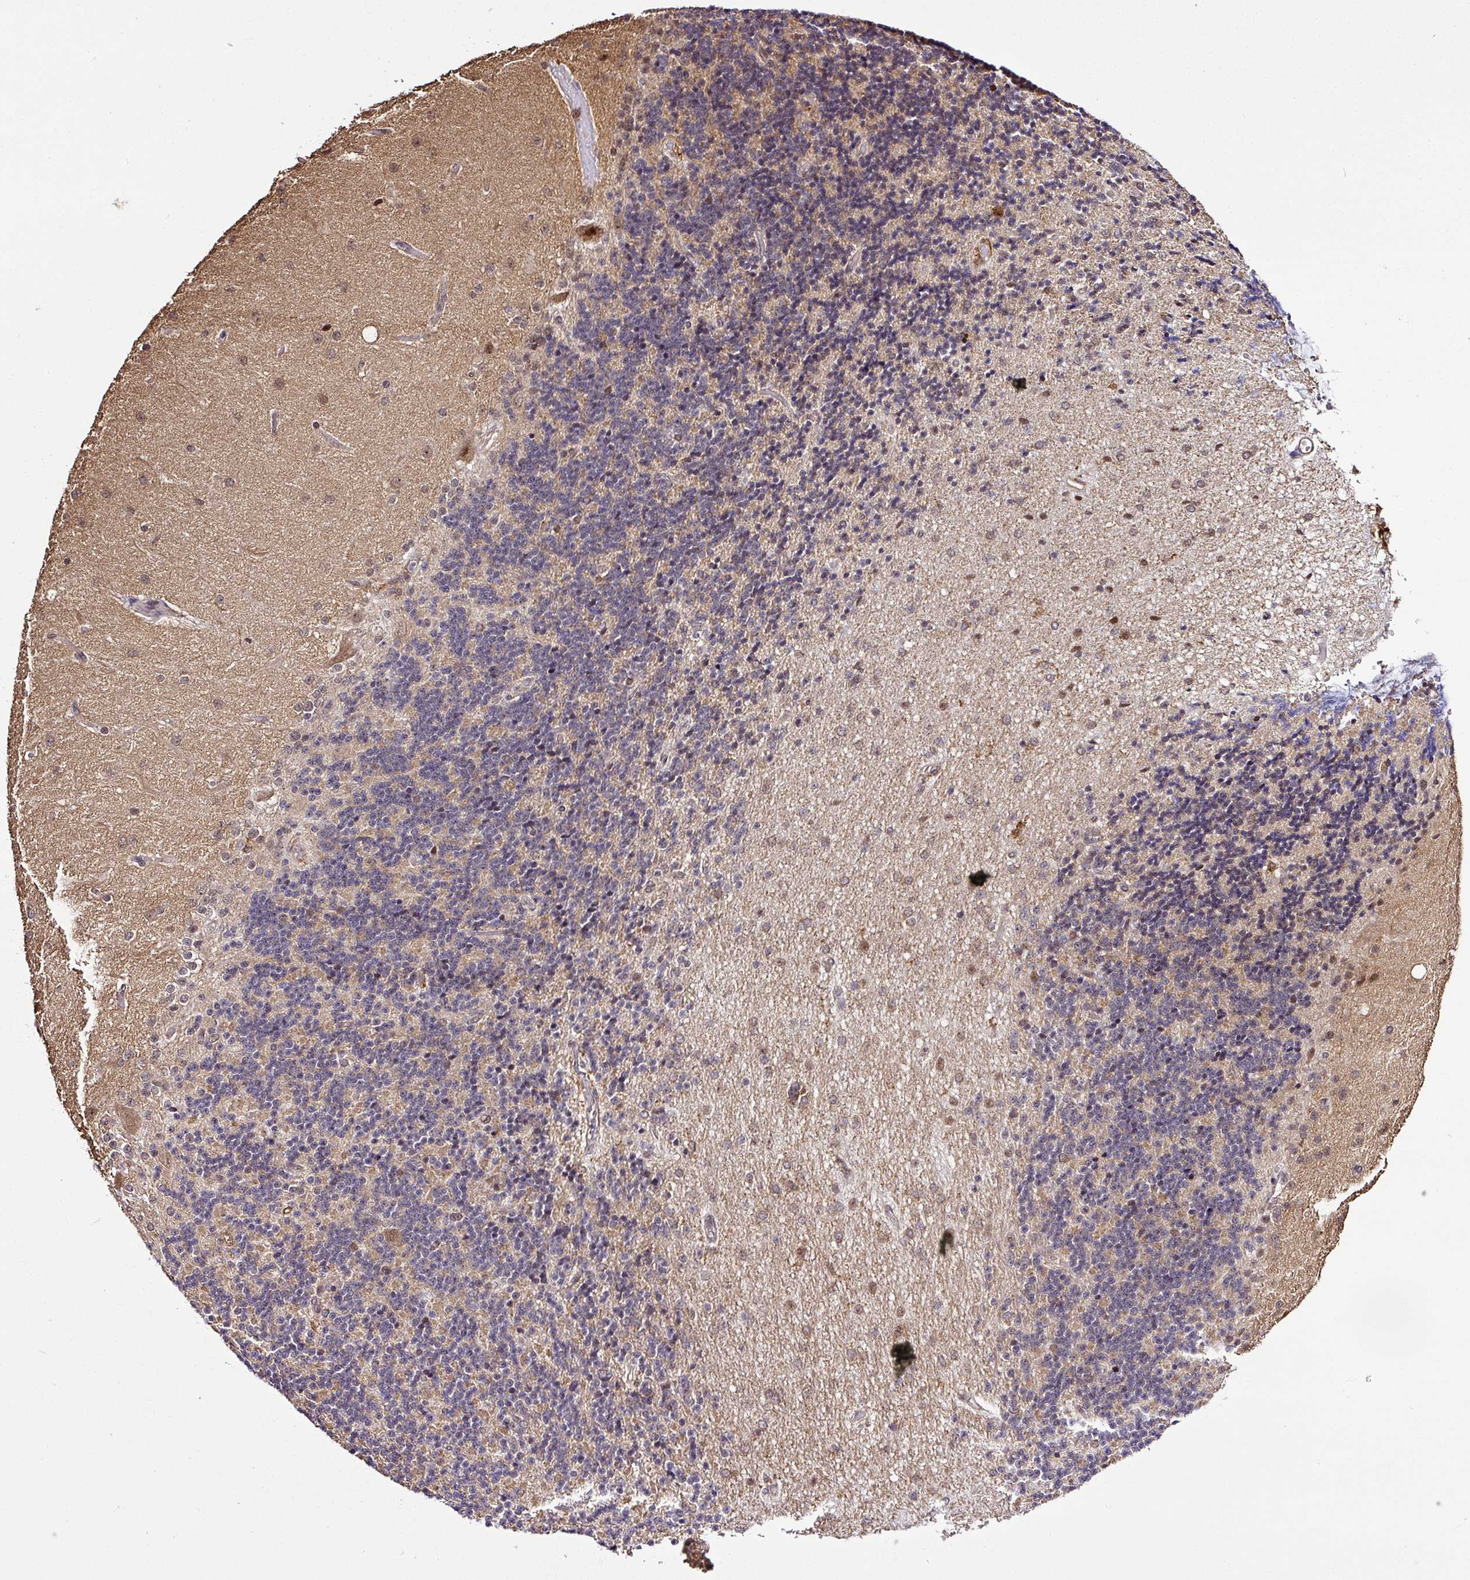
{"staining": {"intensity": "weak", "quantity": "<25%", "location": "cytoplasmic/membranous"}, "tissue": "cerebellum", "cell_type": "Cells in granular layer", "image_type": "normal", "snomed": [{"axis": "morphology", "description": "Normal tissue, NOS"}, {"axis": "topography", "description": "Cerebellum"}], "caption": "Immunohistochemistry (IHC) of normal human cerebellum displays no staining in cells in granular layer.", "gene": "FAM153A", "patient": {"sex": "female", "age": 29}}